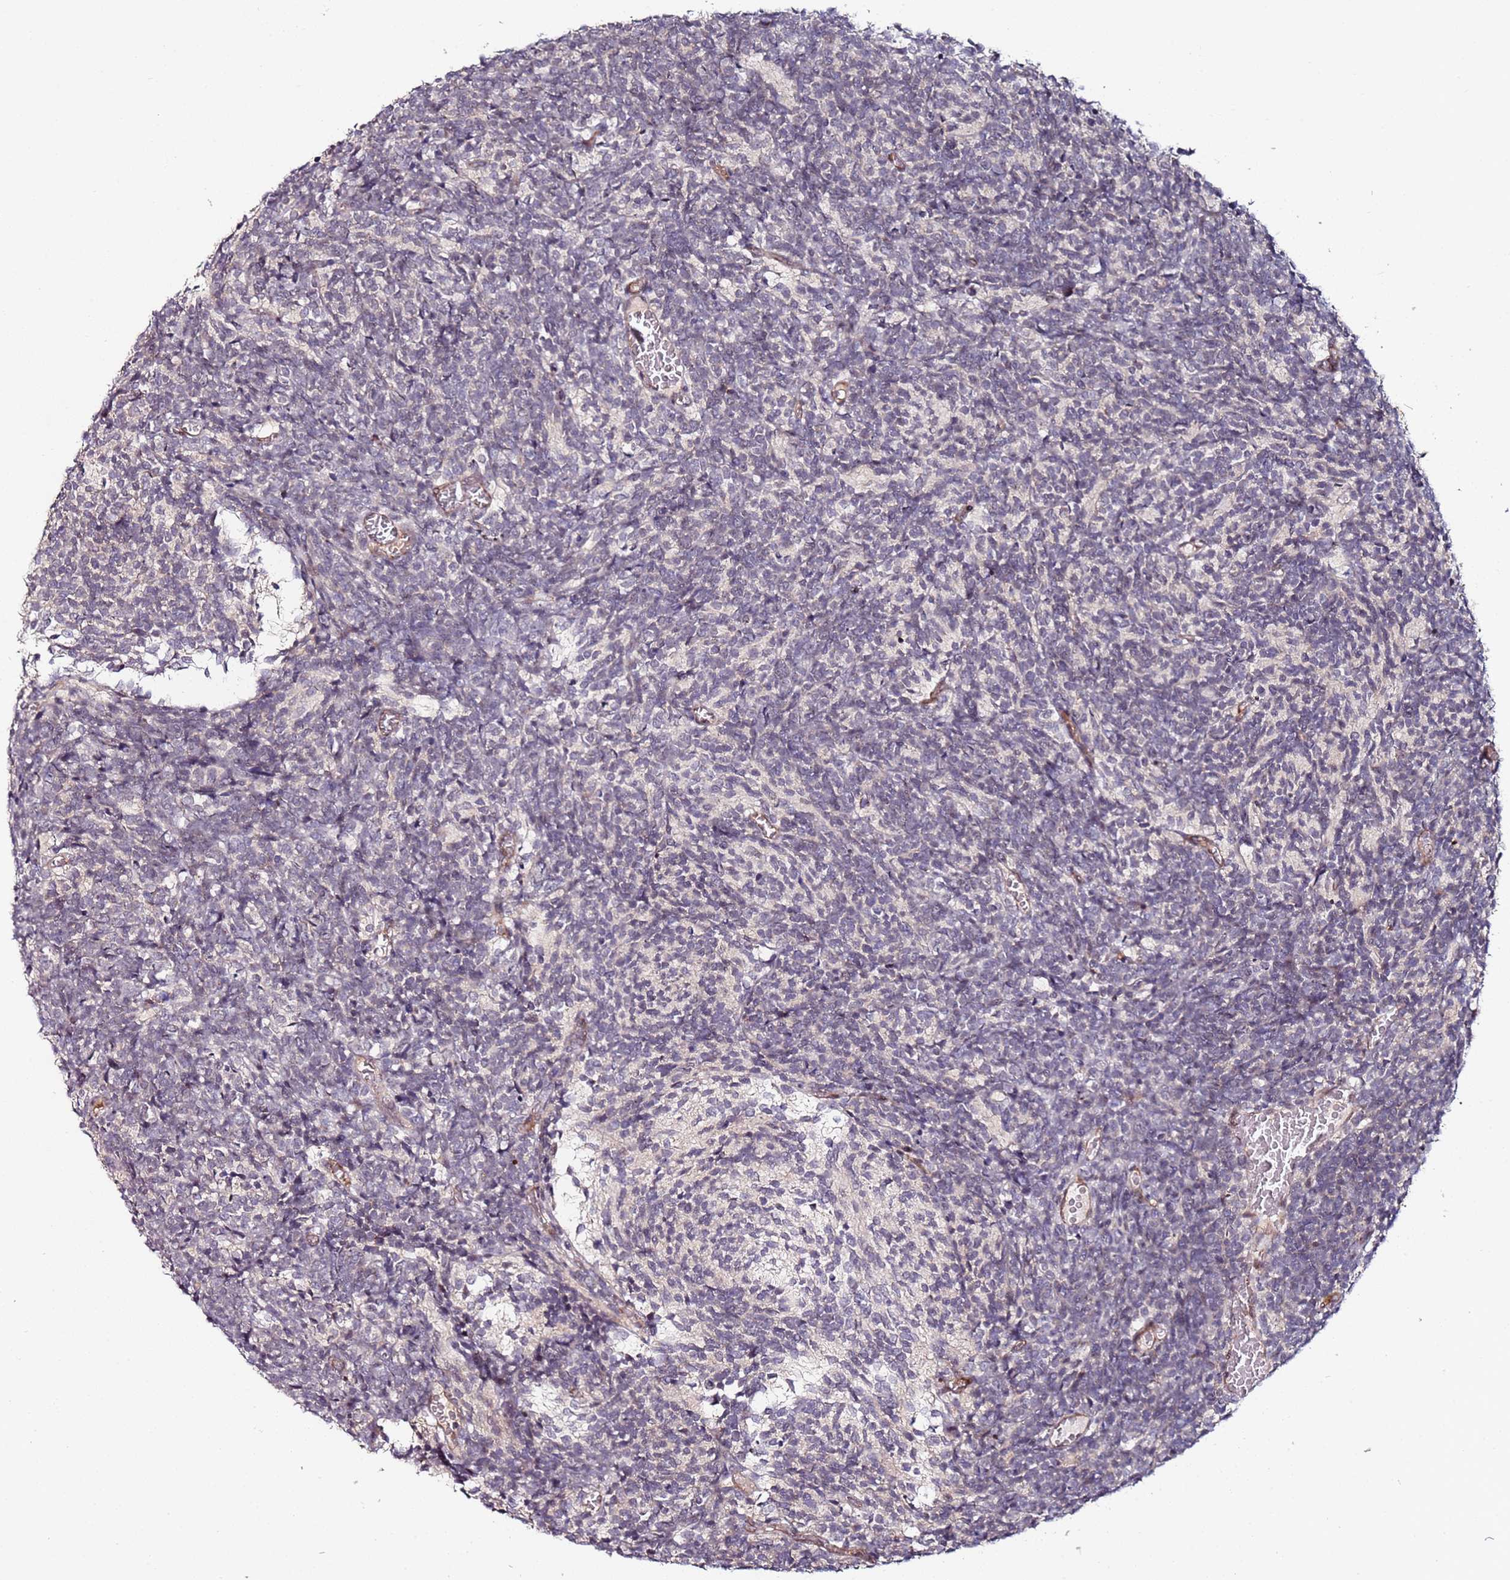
{"staining": {"intensity": "negative", "quantity": "none", "location": "none"}, "tissue": "glioma", "cell_type": "Tumor cells", "image_type": "cancer", "snomed": [{"axis": "morphology", "description": "Glioma, malignant, Low grade"}, {"axis": "topography", "description": "Brain"}], "caption": "Immunohistochemistry histopathology image of neoplastic tissue: glioma stained with DAB exhibits no significant protein positivity in tumor cells. (Stains: DAB (3,3'-diaminobenzidine) immunohistochemistry (IHC) with hematoxylin counter stain, Microscopy: brightfield microscopy at high magnification).", "gene": "DUSP28", "patient": {"sex": "female", "age": 1}}